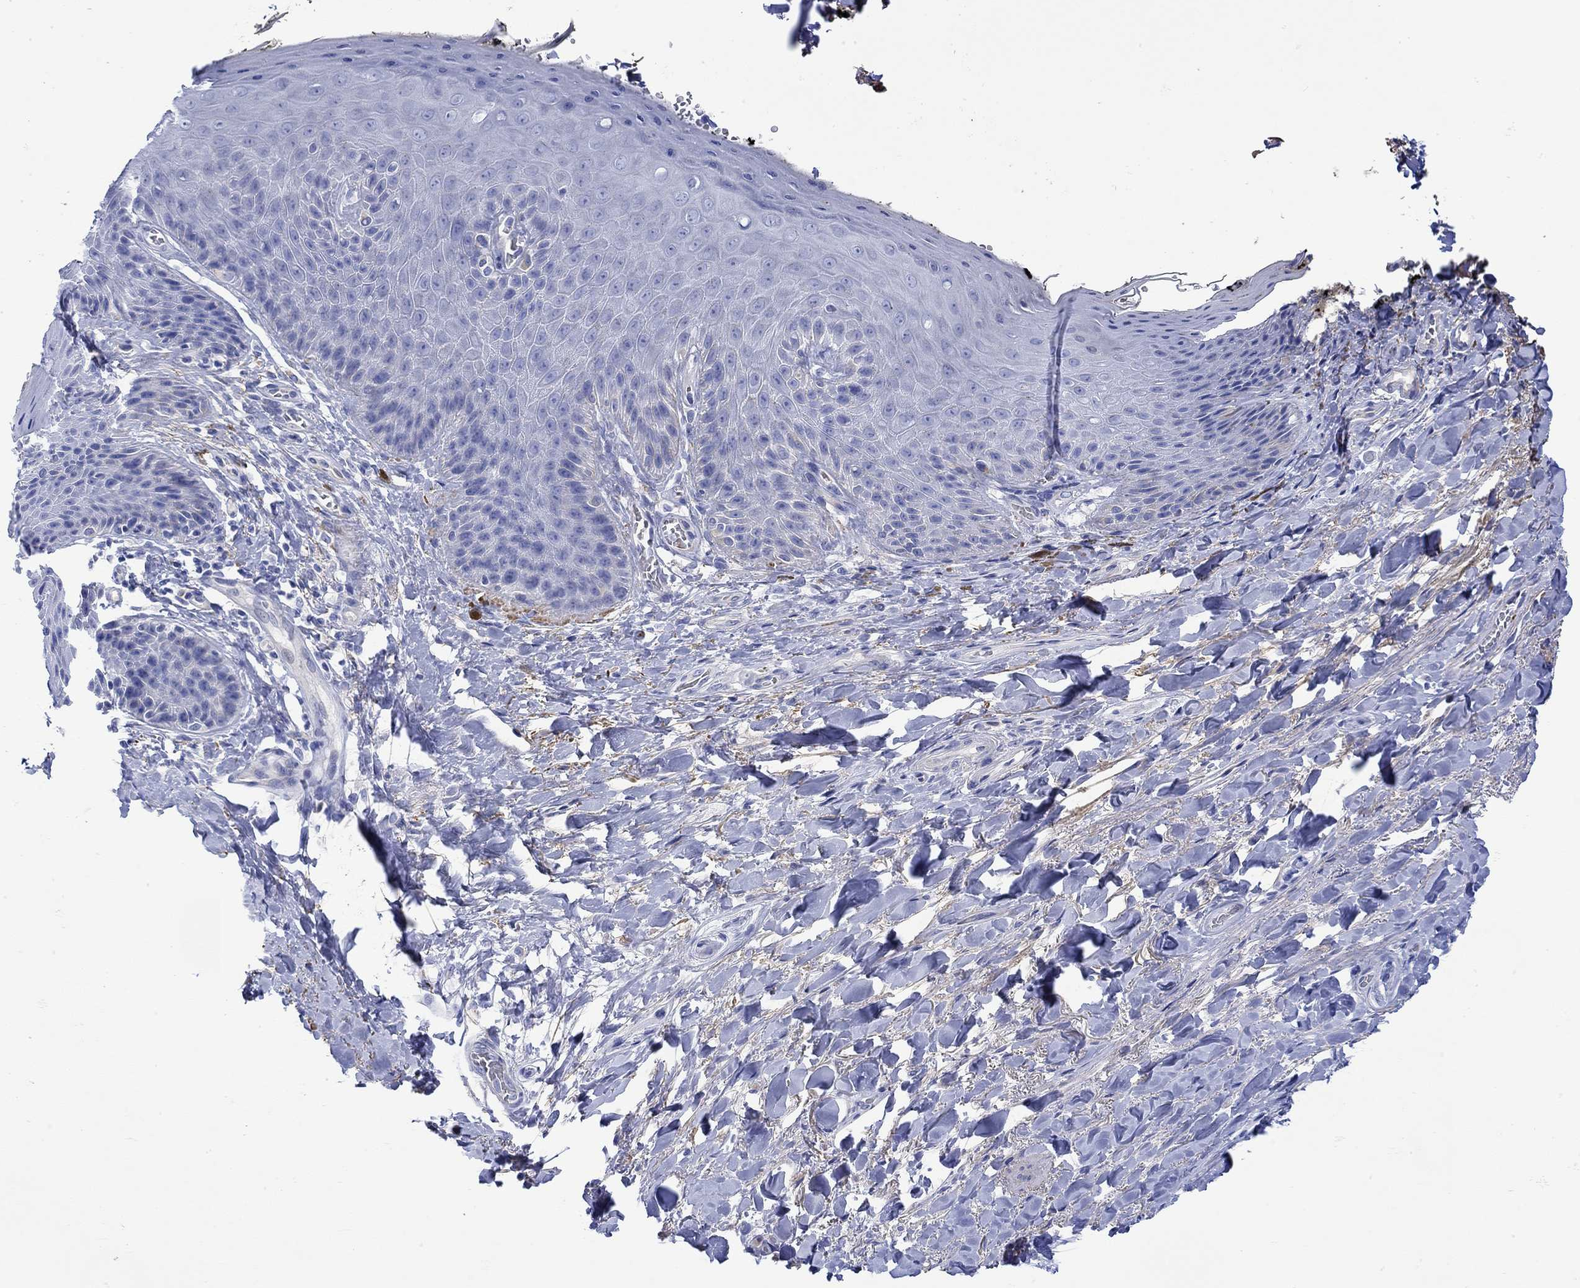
{"staining": {"intensity": "negative", "quantity": "none", "location": "none"}, "tissue": "skin", "cell_type": "Epidermal cells", "image_type": "normal", "snomed": [{"axis": "morphology", "description": "Normal tissue, NOS"}, {"axis": "topography", "description": "Anal"}, {"axis": "topography", "description": "Peripheral nerve tissue"}], "caption": "The IHC image has no significant staining in epidermal cells of skin. (Brightfield microscopy of DAB (3,3'-diaminobenzidine) immunohistochemistry at high magnification).", "gene": "ANKMY1", "patient": {"sex": "male", "age": 53}}